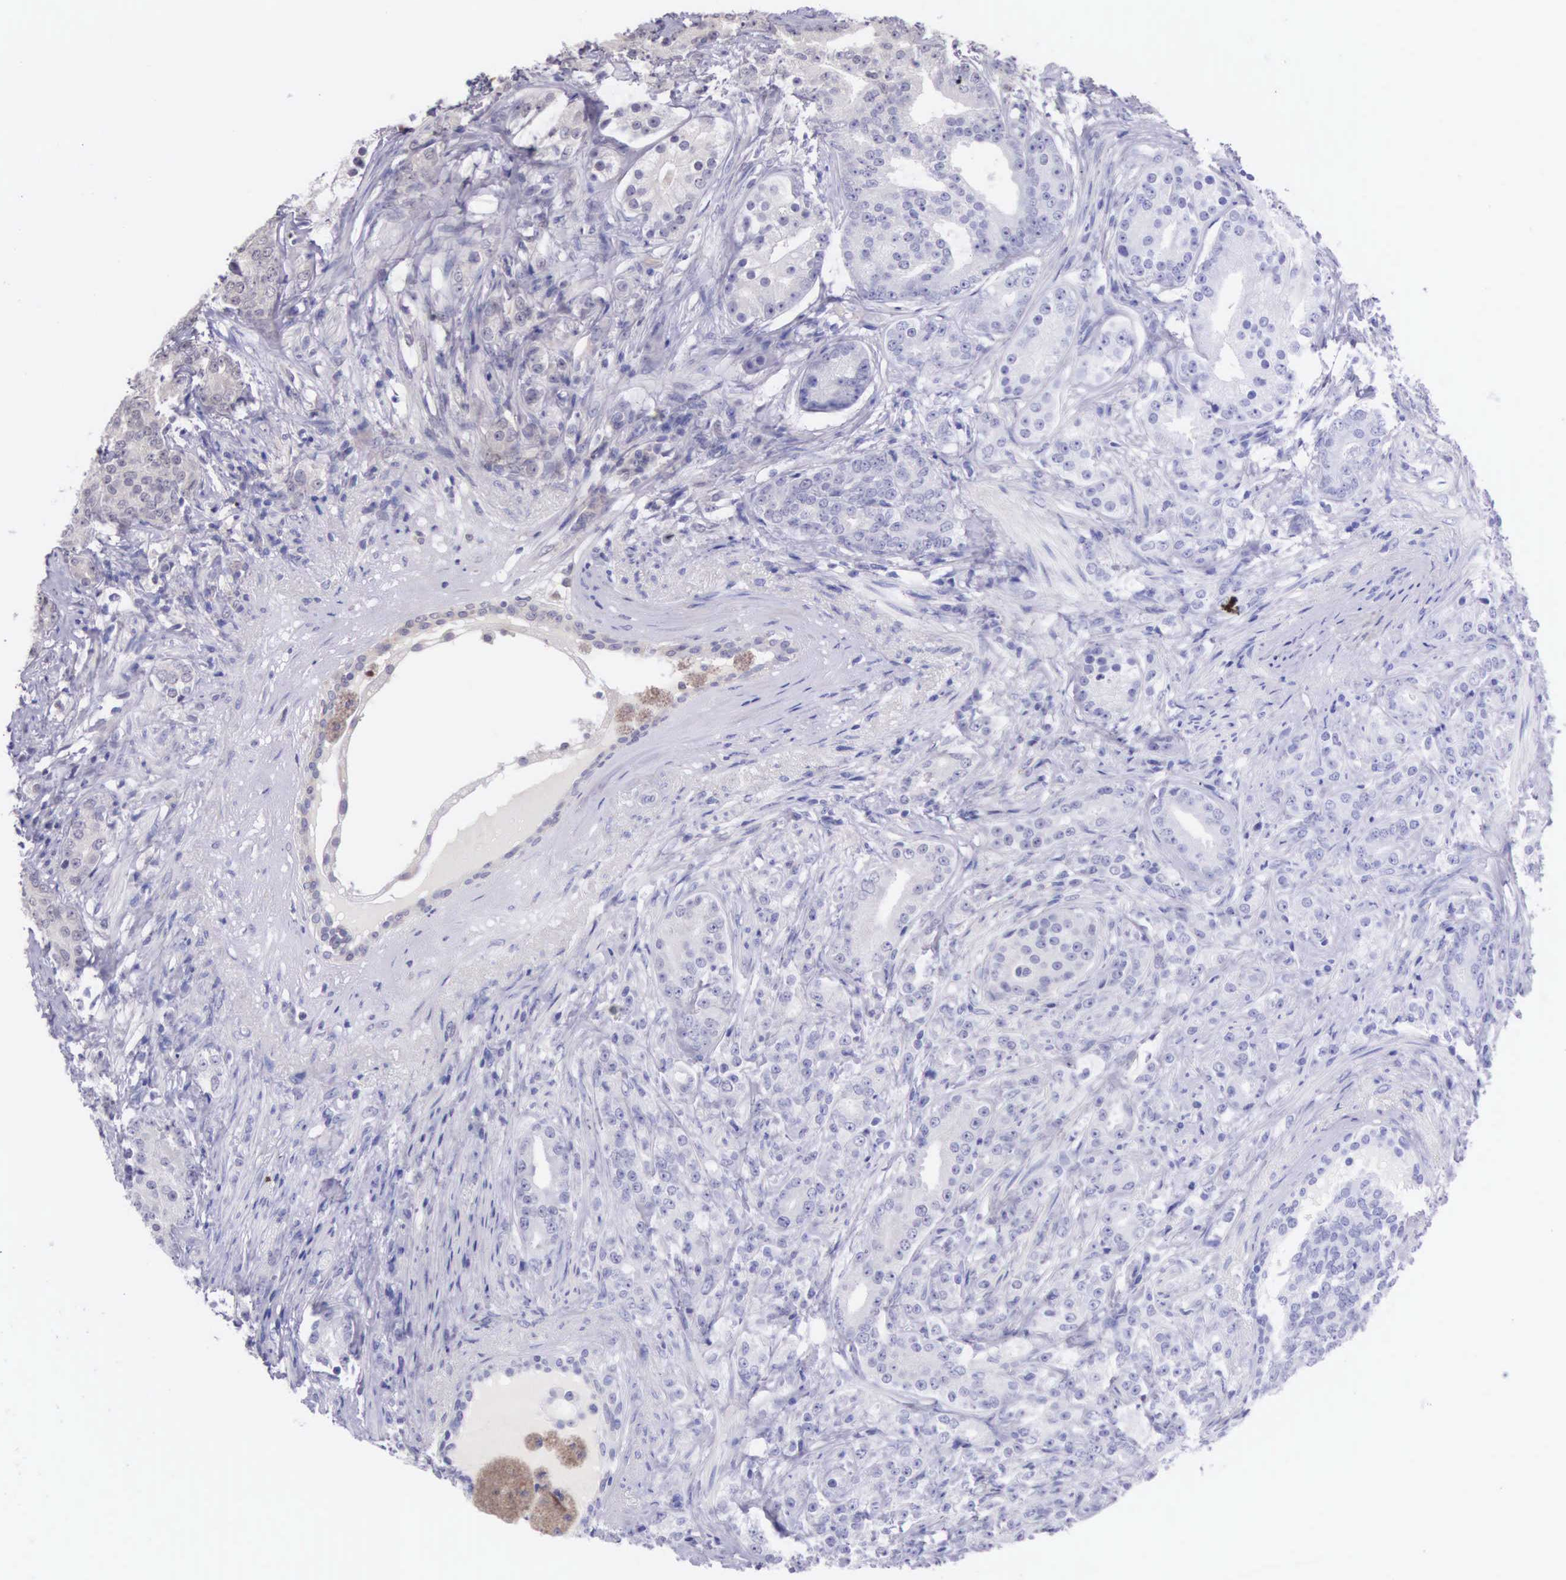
{"staining": {"intensity": "moderate", "quantity": ">75%", "location": "cytoplasmic/membranous"}, "tissue": "prostate cancer", "cell_type": "Tumor cells", "image_type": "cancer", "snomed": [{"axis": "morphology", "description": "Adenocarcinoma, Medium grade"}, {"axis": "topography", "description": "Prostate"}], "caption": "Immunohistochemical staining of human prostate medium-grade adenocarcinoma reveals moderate cytoplasmic/membranous protein positivity in about >75% of tumor cells.", "gene": "VASH1", "patient": {"sex": "male", "age": 59}}